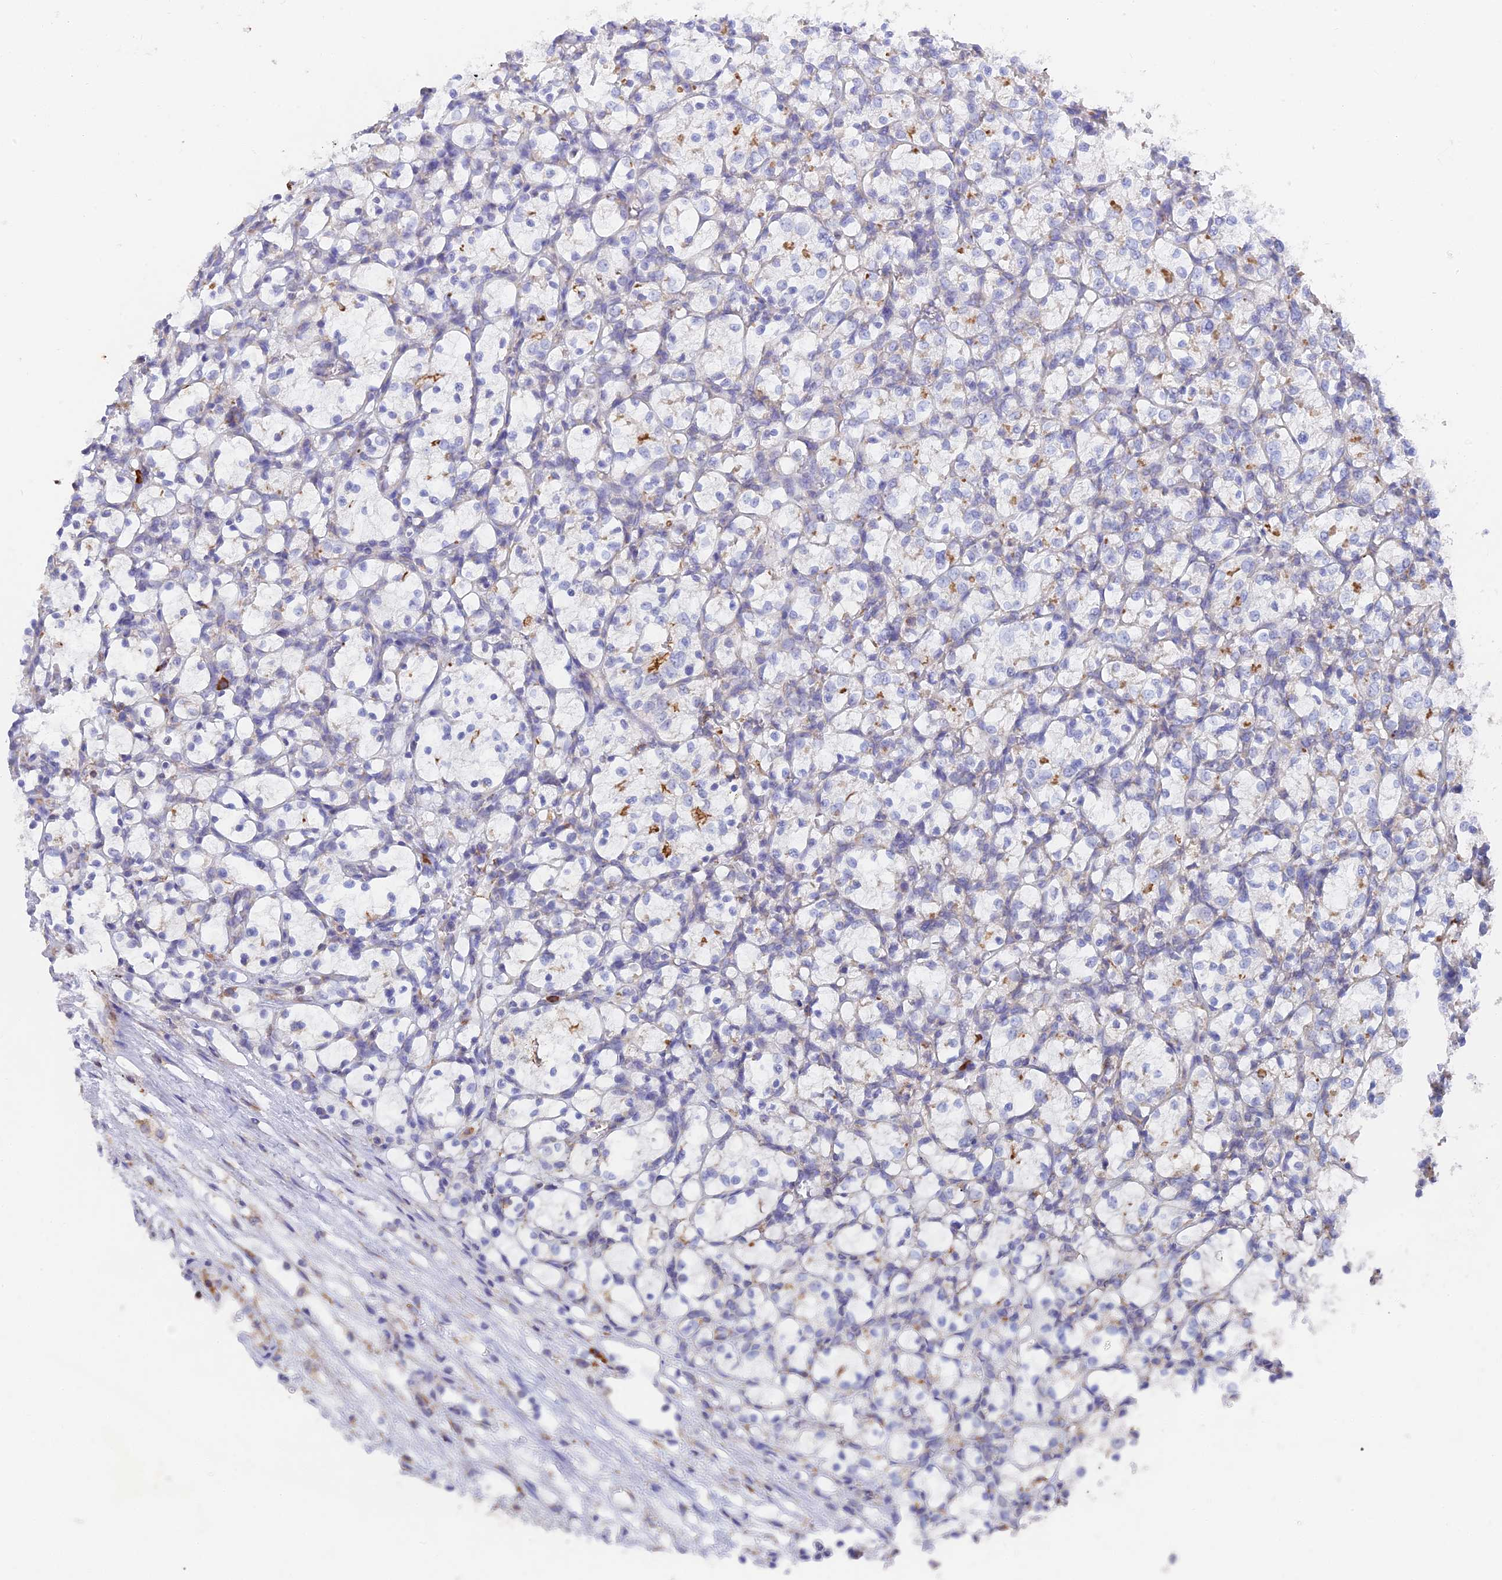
{"staining": {"intensity": "negative", "quantity": "none", "location": "none"}, "tissue": "renal cancer", "cell_type": "Tumor cells", "image_type": "cancer", "snomed": [{"axis": "morphology", "description": "Adenocarcinoma, NOS"}, {"axis": "topography", "description": "Kidney"}], "caption": "A photomicrograph of renal cancer (adenocarcinoma) stained for a protein demonstrates no brown staining in tumor cells.", "gene": "WDR35", "patient": {"sex": "female", "age": 69}}